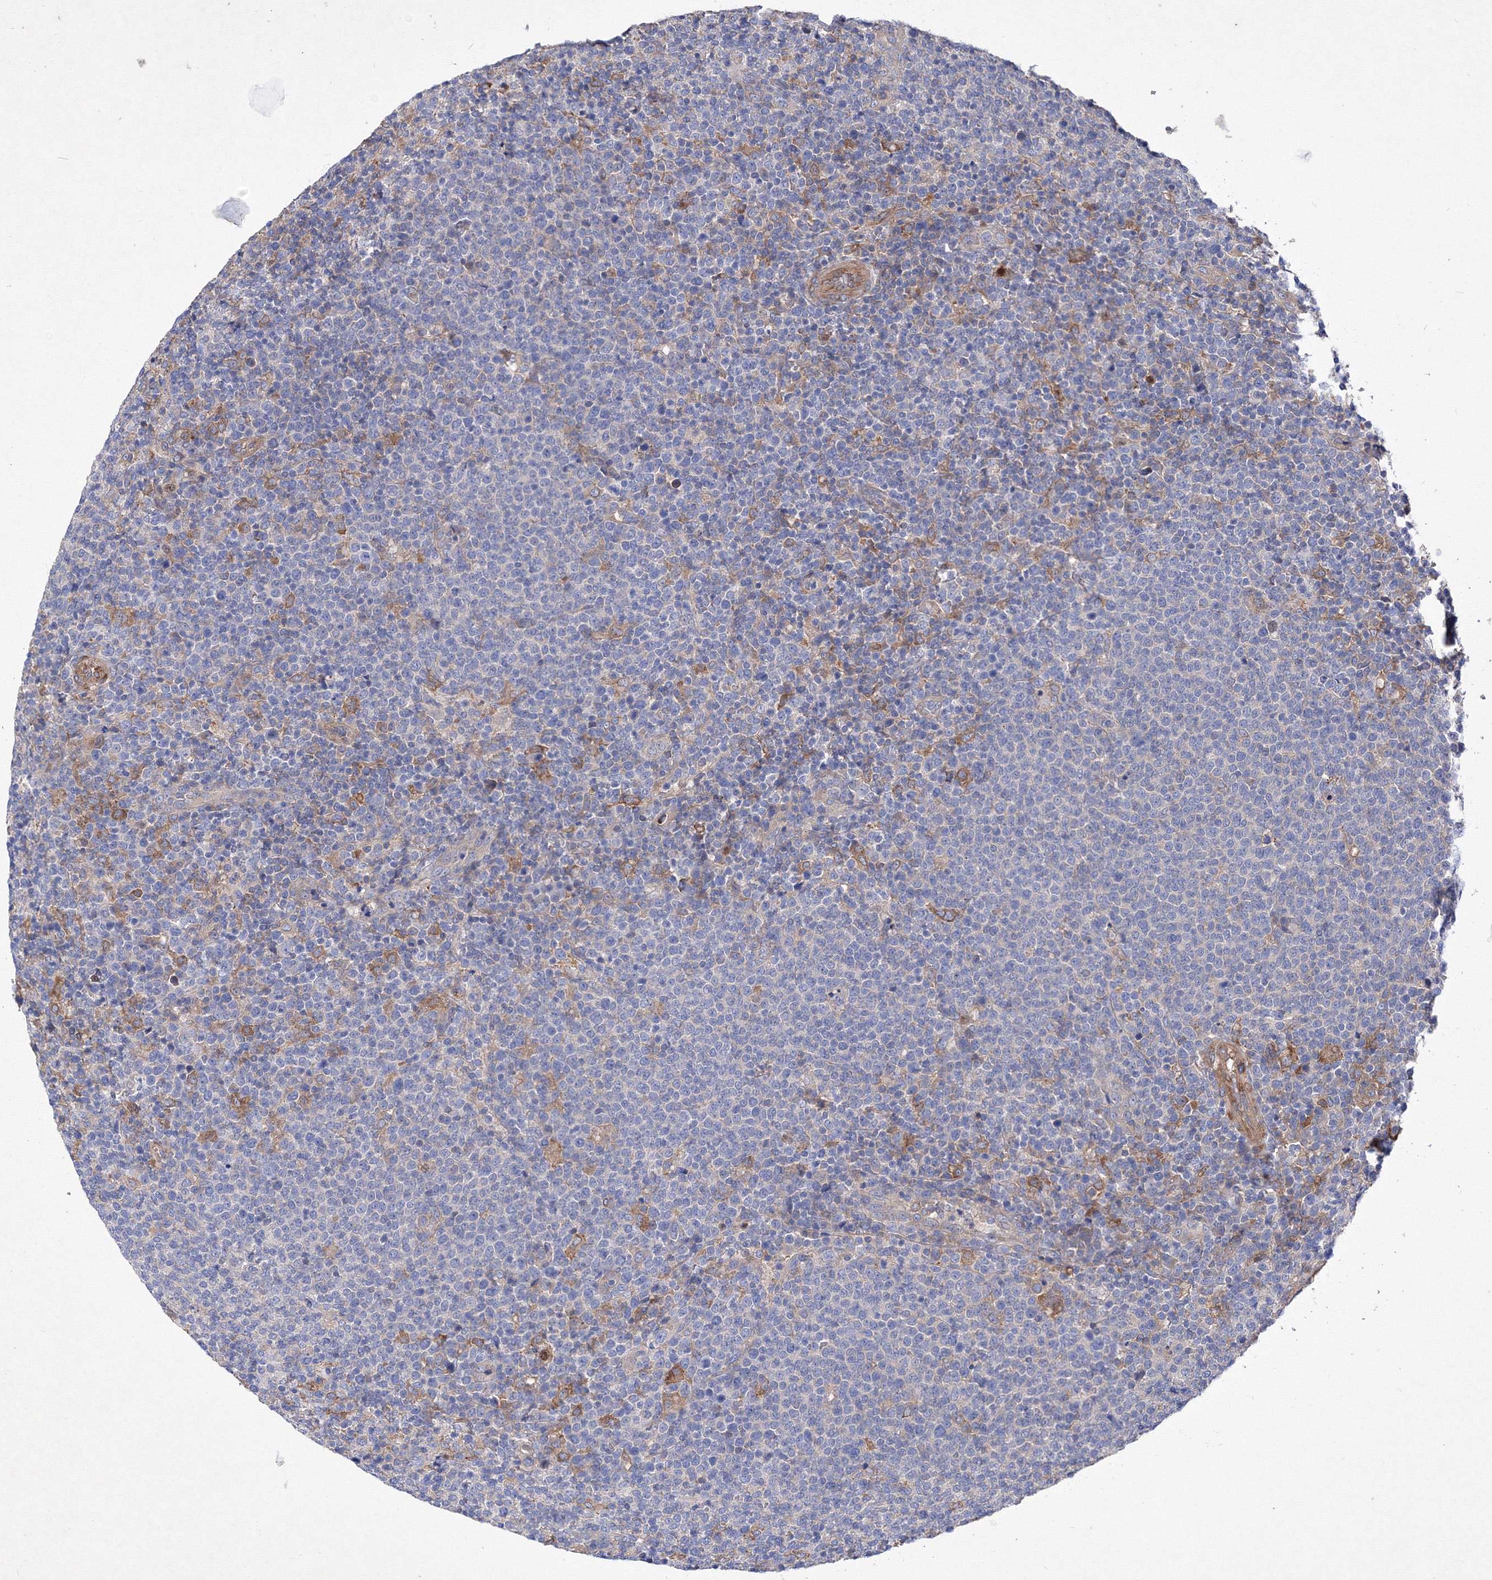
{"staining": {"intensity": "moderate", "quantity": "<25%", "location": "cytoplasmic/membranous"}, "tissue": "lymphoma", "cell_type": "Tumor cells", "image_type": "cancer", "snomed": [{"axis": "morphology", "description": "Malignant lymphoma, non-Hodgkin's type, High grade"}, {"axis": "topography", "description": "Lymph node"}], "caption": "Immunohistochemical staining of human malignant lymphoma, non-Hodgkin's type (high-grade) reveals moderate cytoplasmic/membranous protein staining in about <25% of tumor cells.", "gene": "SNX18", "patient": {"sex": "male", "age": 61}}